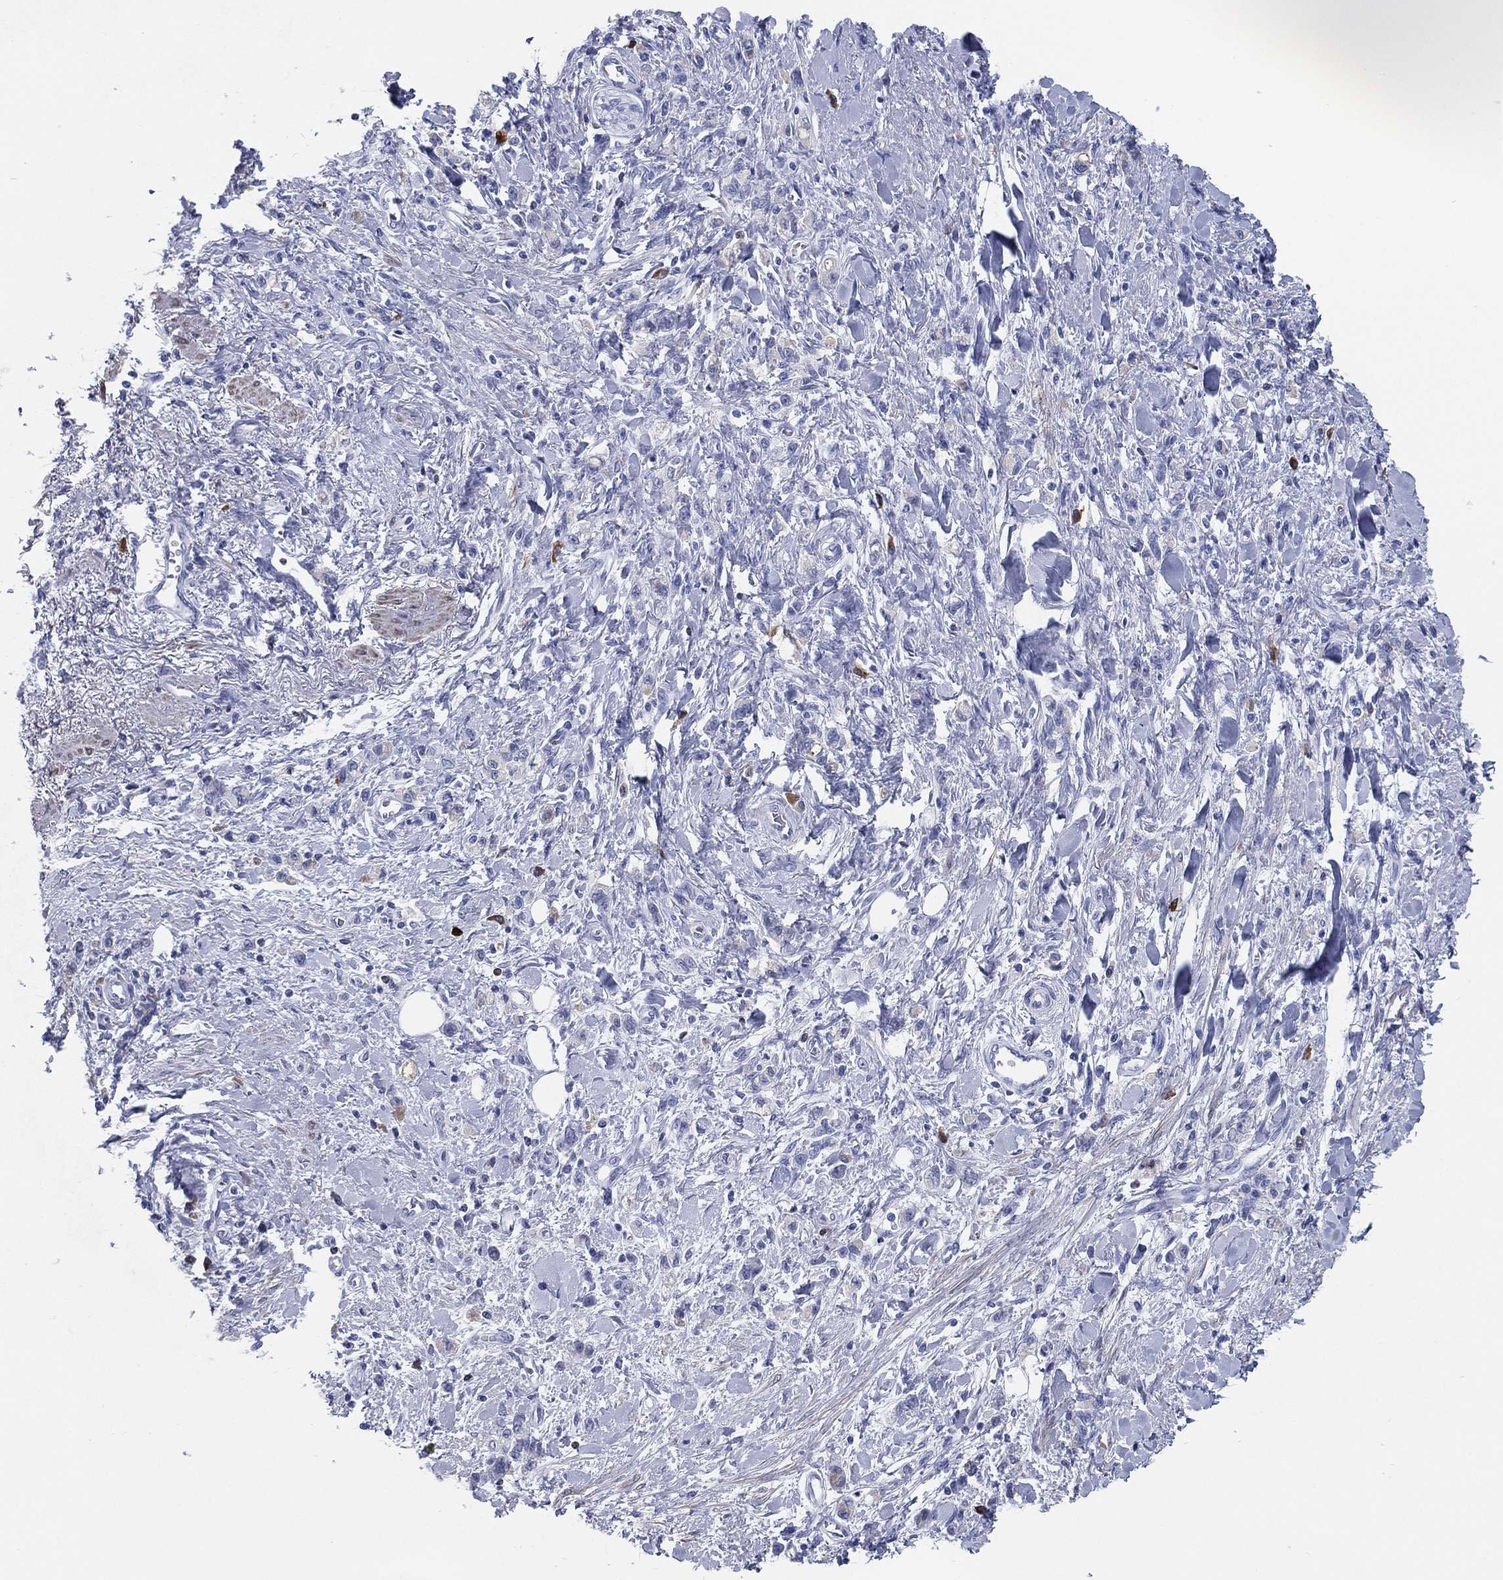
{"staining": {"intensity": "negative", "quantity": "none", "location": "none"}, "tissue": "stomach cancer", "cell_type": "Tumor cells", "image_type": "cancer", "snomed": [{"axis": "morphology", "description": "Adenocarcinoma, NOS"}, {"axis": "topography", "description": "Stomach"}], "caption": "An immunohistochemistry (IHC) photomicrograph of adenocarcinoma (stomach) is shown. There is no staining in tumor cells of adenocarcinoma (stomach). The staining is performed using DAB (3,3'-diaminobenzidine) brown chromogen with nuclei counter-stained in using hematoxylin.", "gene": "CD79A", "patient": {"sex": "male", "age": 77}}